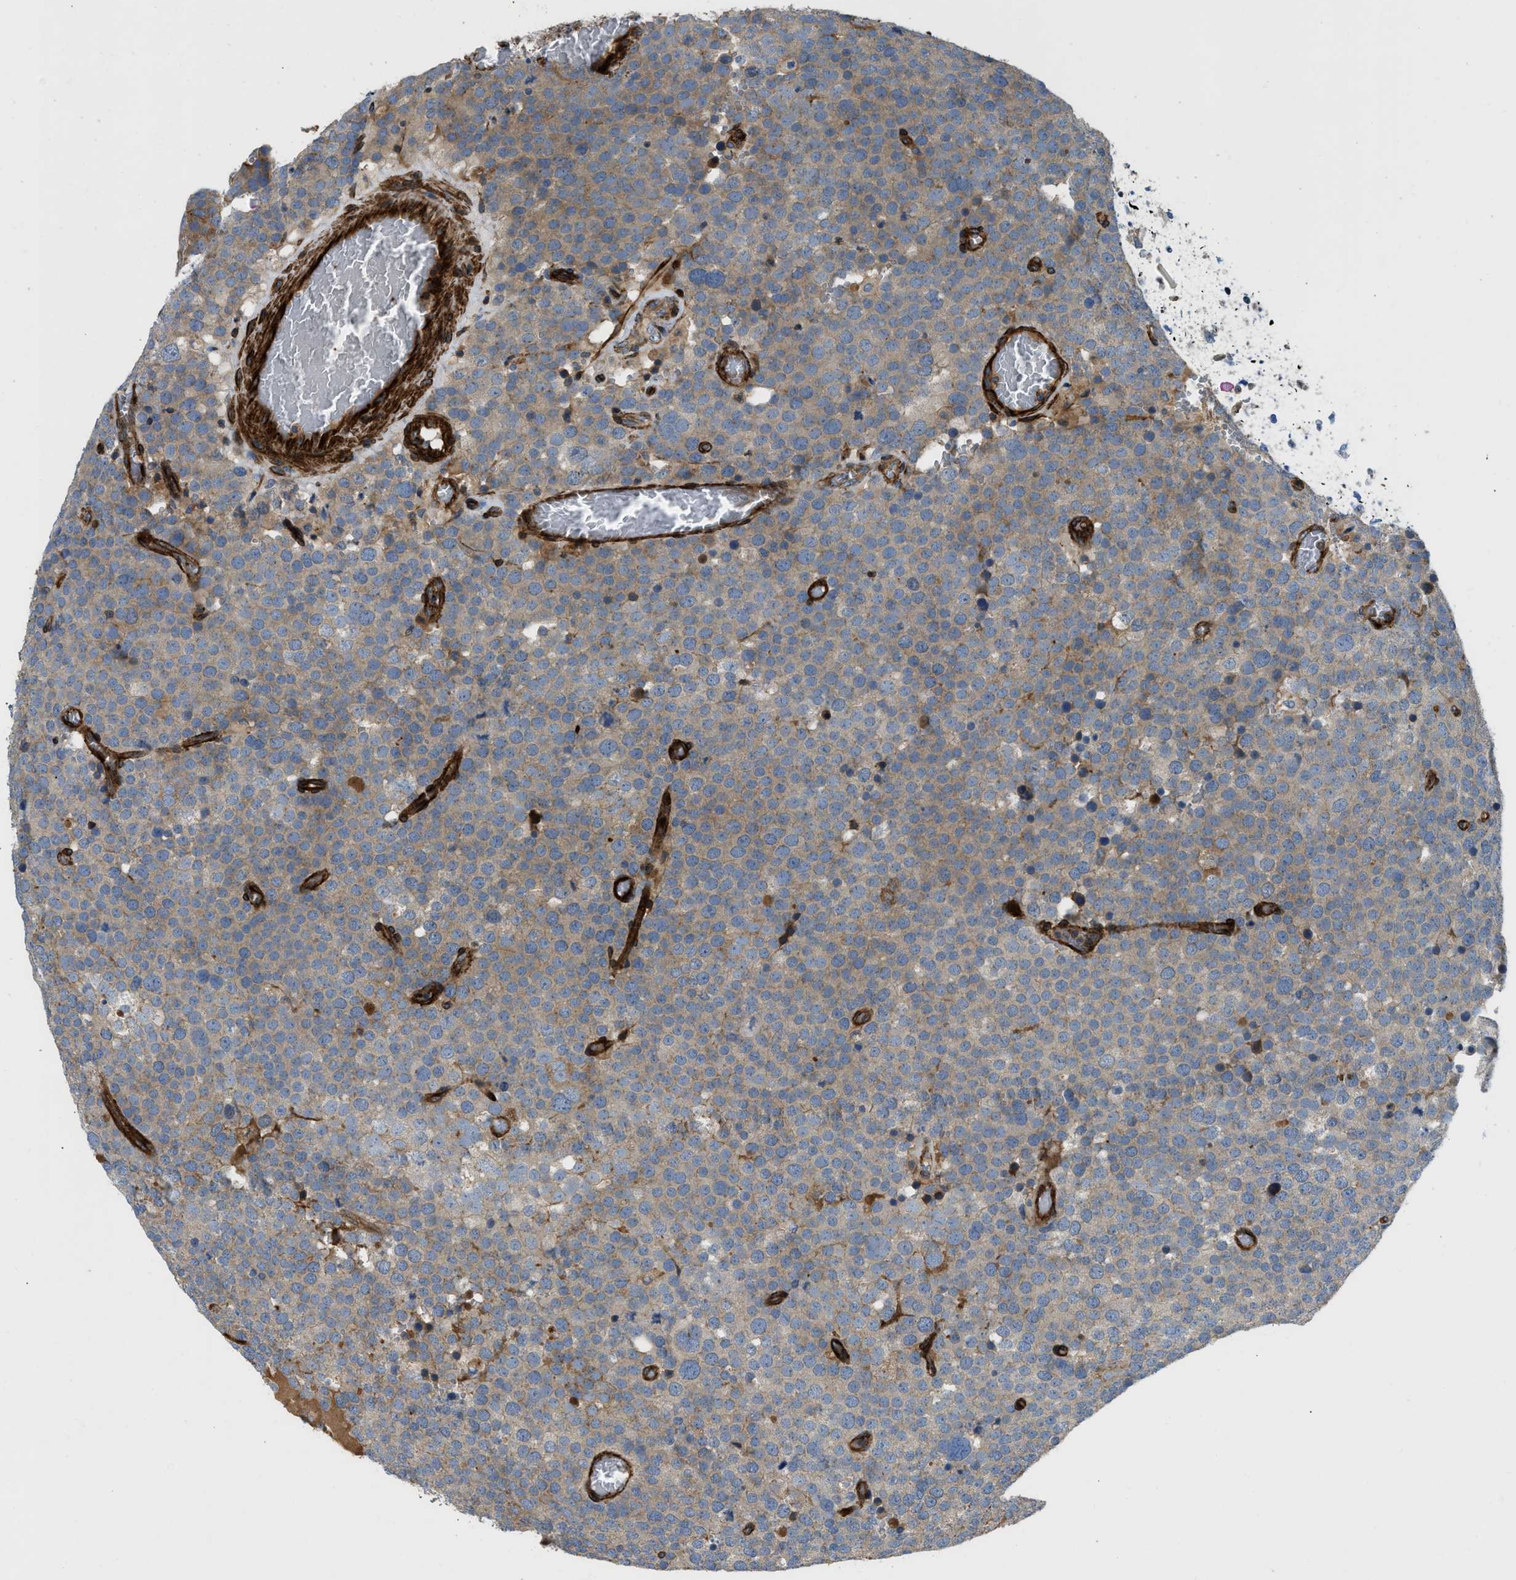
{"staining": {"intensity": "moderate", "quantity": "25%-75%", "location": "cytoplasmic/membranous"}, "tissue": "testis cancer", "cell_type": "Tumor cells", "image_type": "cancer", "snomed": [{"axis": "morphology", "description": "Normal tissue, NOS"}, {"axis": "morphology", "description": "Seminoma, NOS"}, {"axis": "topography", "description": "Testis"}], "caption": "This micrograph reveals testis cancer stained with IHC to label a protein in brown. The cytoplasmic/membranous of tumor cells show moderate positivity for the protein. Nuclei are counter-stained blue.", "gene": "NYNRIN", "patient": {"sex": "male", "age": 71}}